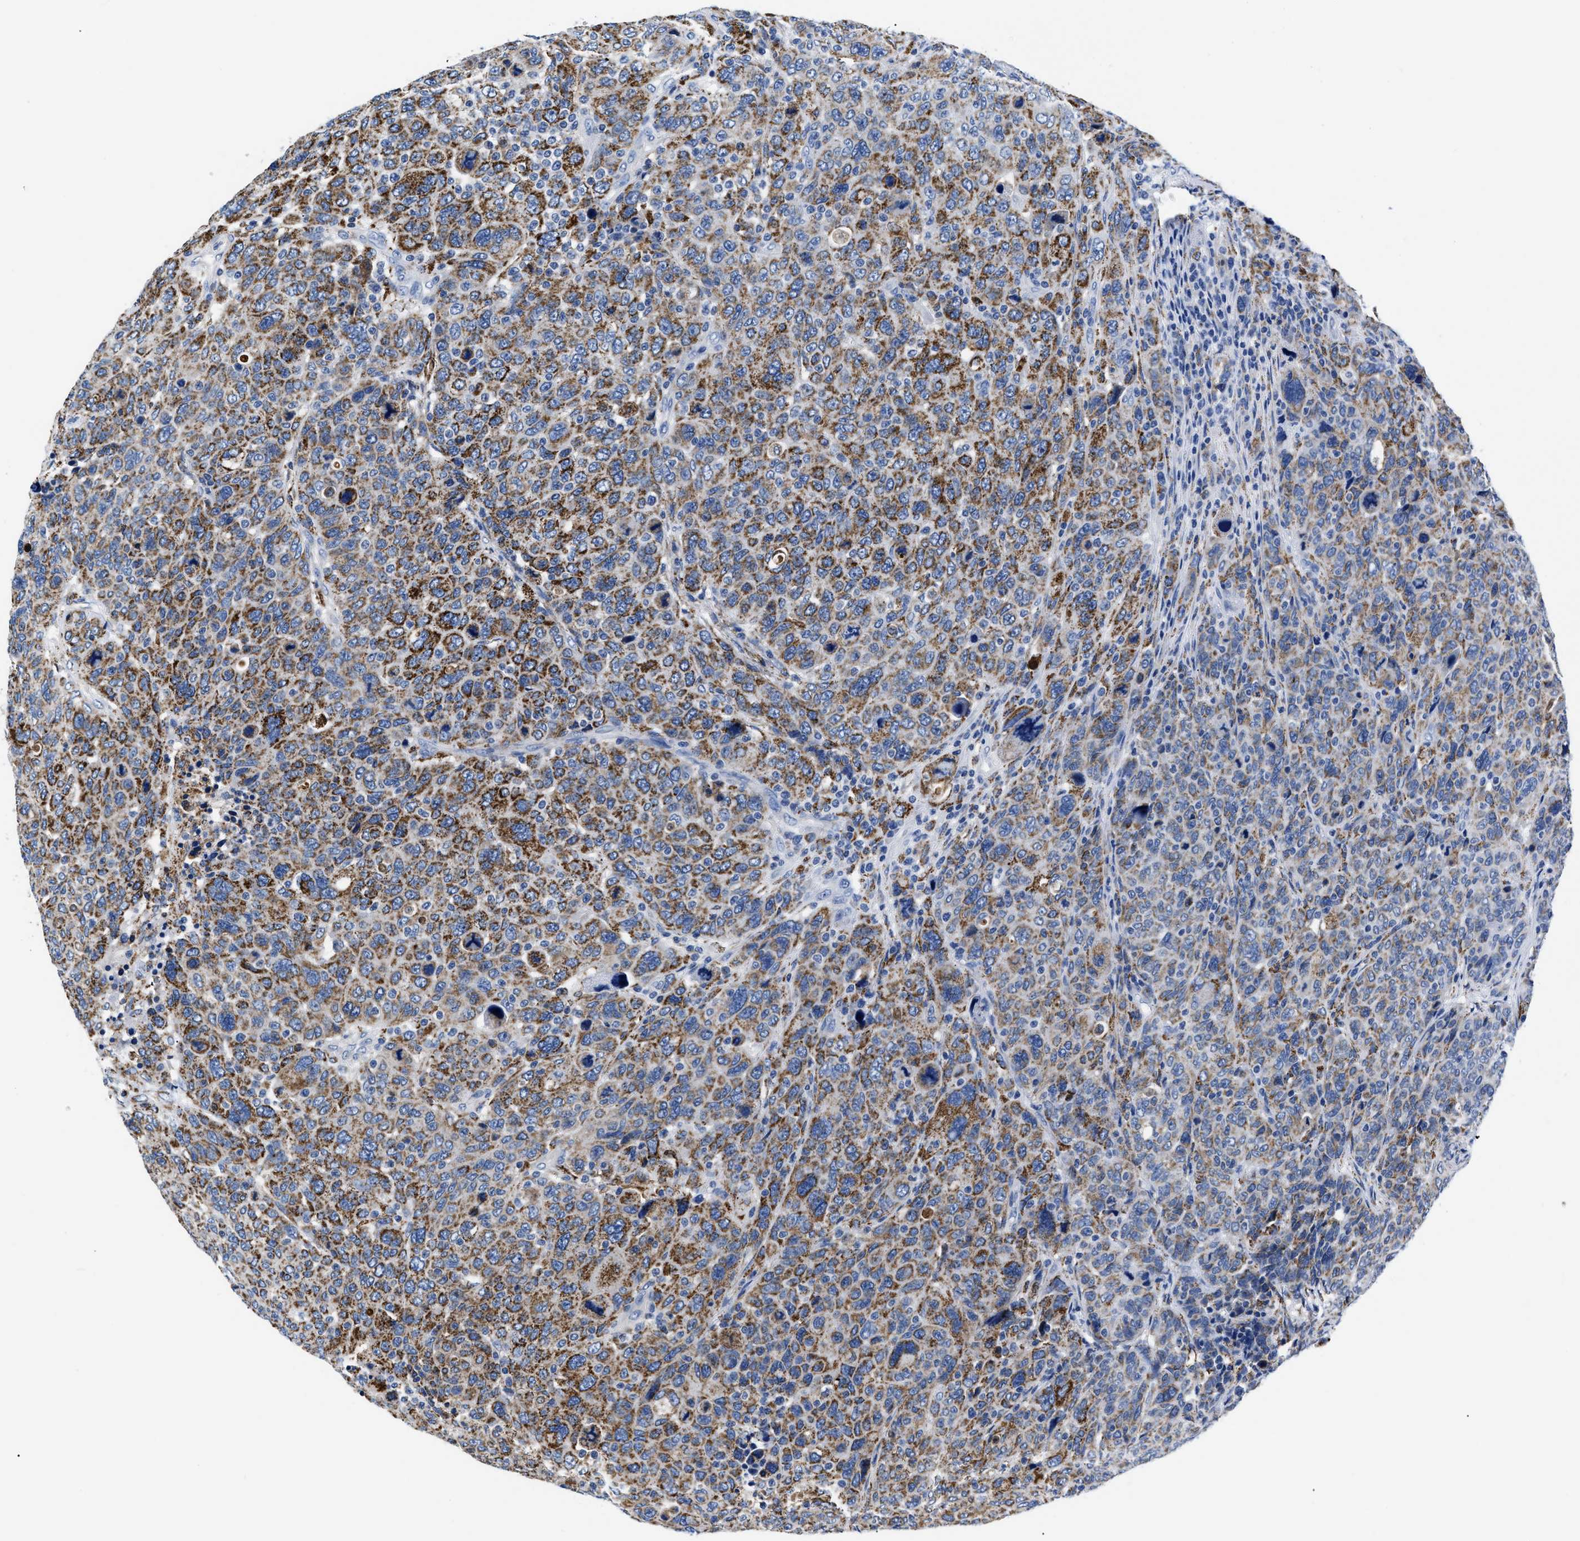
{"staining": {"intensity": "strong", "quantity": ">75%", "location": "cytoplasmic/membranous"}, "tissue": "breast cancer", "cell_type": "Tumor cells", "image_type": "cancer", "snomed": [{"axis": "morphology", "description": "Duct carcinoma"}, {"axis": "topography", "description": "Breast"}], "caption": "Immunohistochemistry photomicrograph of breast cancer (intraductal carcinoma) stained for a protein (brown), which exhibits high levels of strong cytoplasmic/membranous positivity in about >75% of tumor cells.", "gene": "GPR149", "patient": {"sex": "female", "age": 37}}